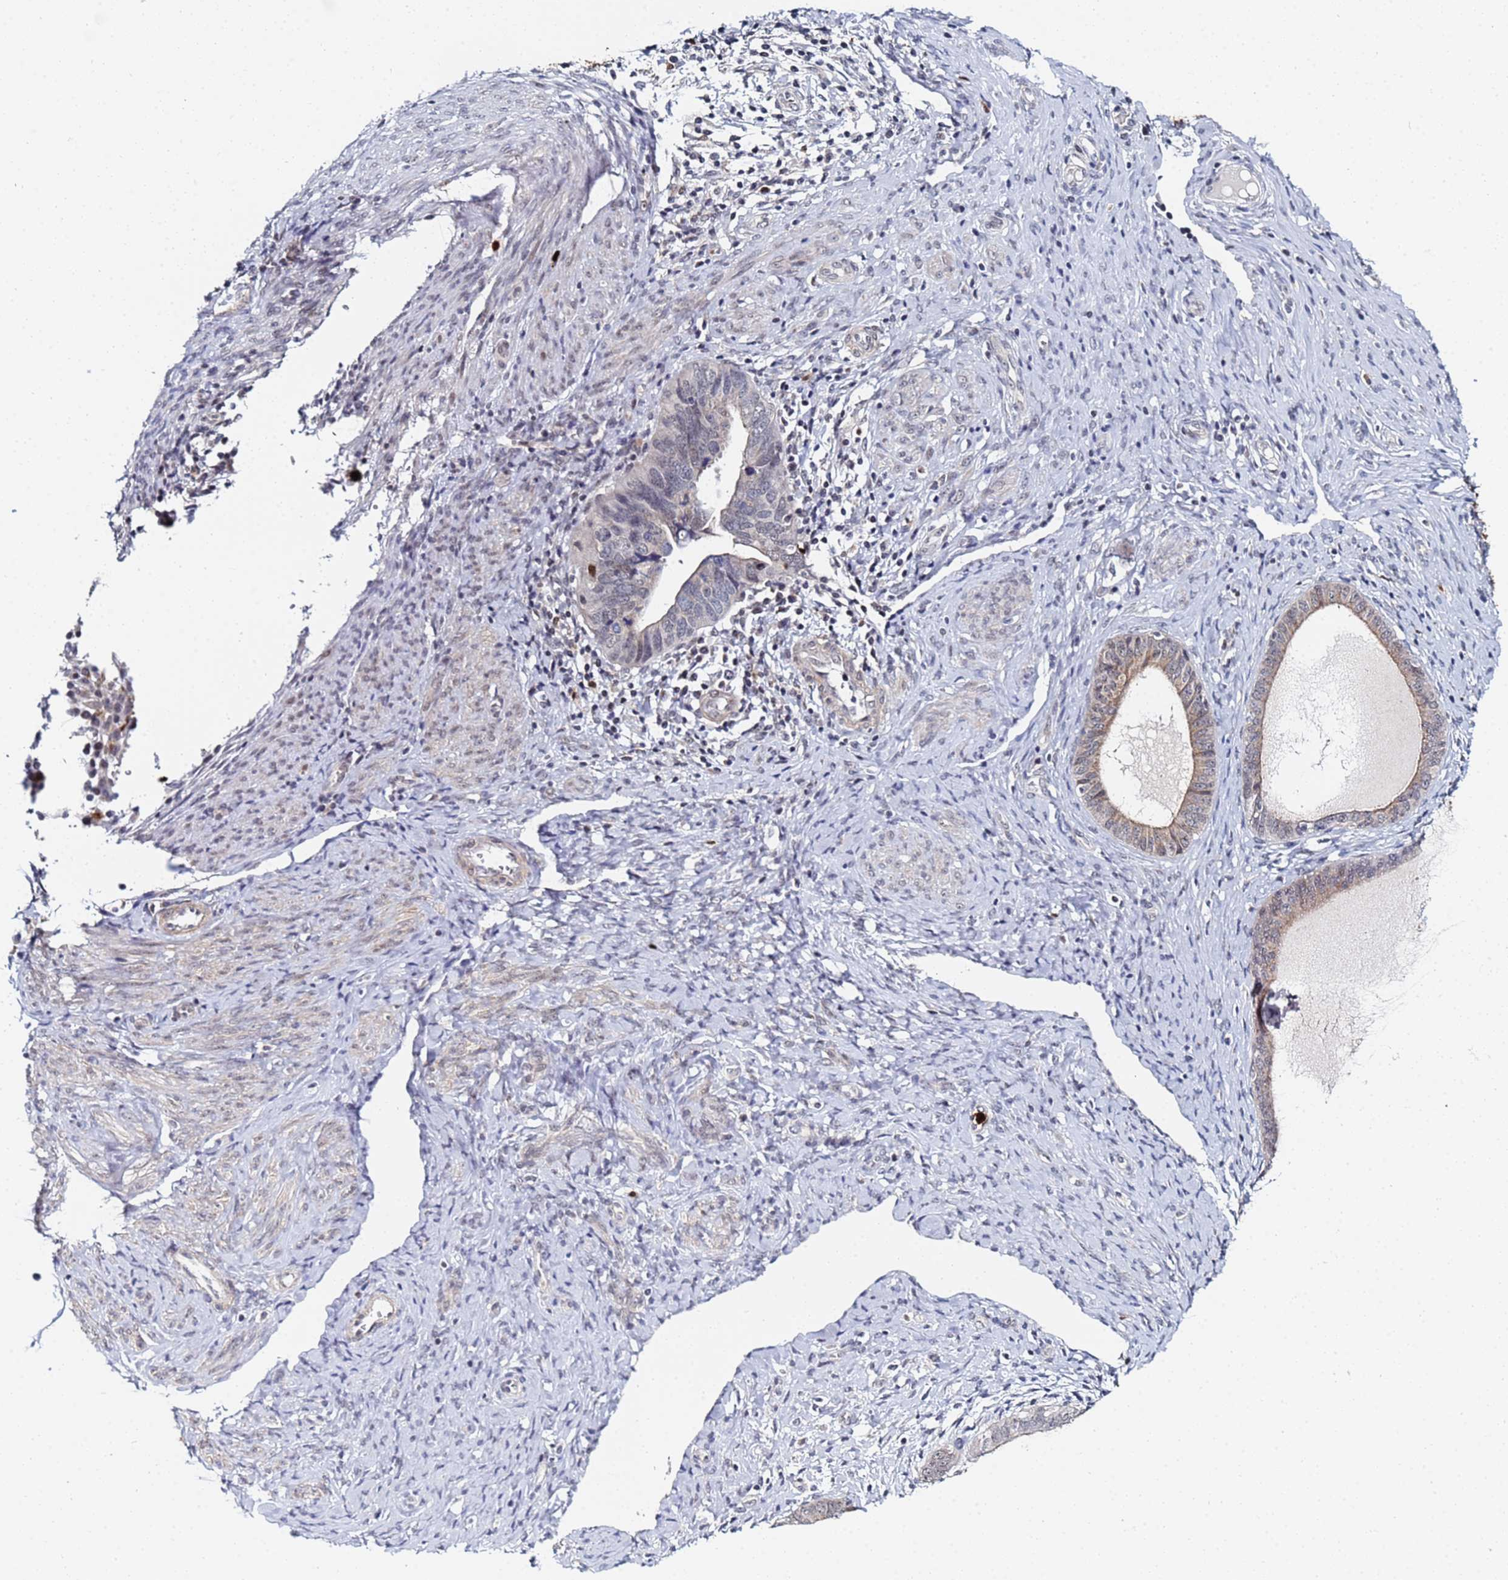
{"staining": {"intensity": "weak", "quantity": "25%-75%", "location": "nuclear"}, "tissue": "endometrial cancer", "cell_type": "Tumor cells", "image_type": "cancer", "snomed": [{"axis": "morphology", "description": "Adenocarcinoma, NOS"}, {"axis": "topography", "description": "Endometrium"}], "caption": "Immunohistochemistry staining of adenocarcinoma (endometrial), which shows low levels of weak nuclear expression in approximately 25%-75% of tumor cells indicating weak nuclear protein staining. The staining was performed using DAB (3,3'-diaminobenzidine) (brown) for protein detection and nuclei were counterstained in hematoxylin (blue).", "gene": "MTCL1", "patient": {"sex": "female", "age": 79}}